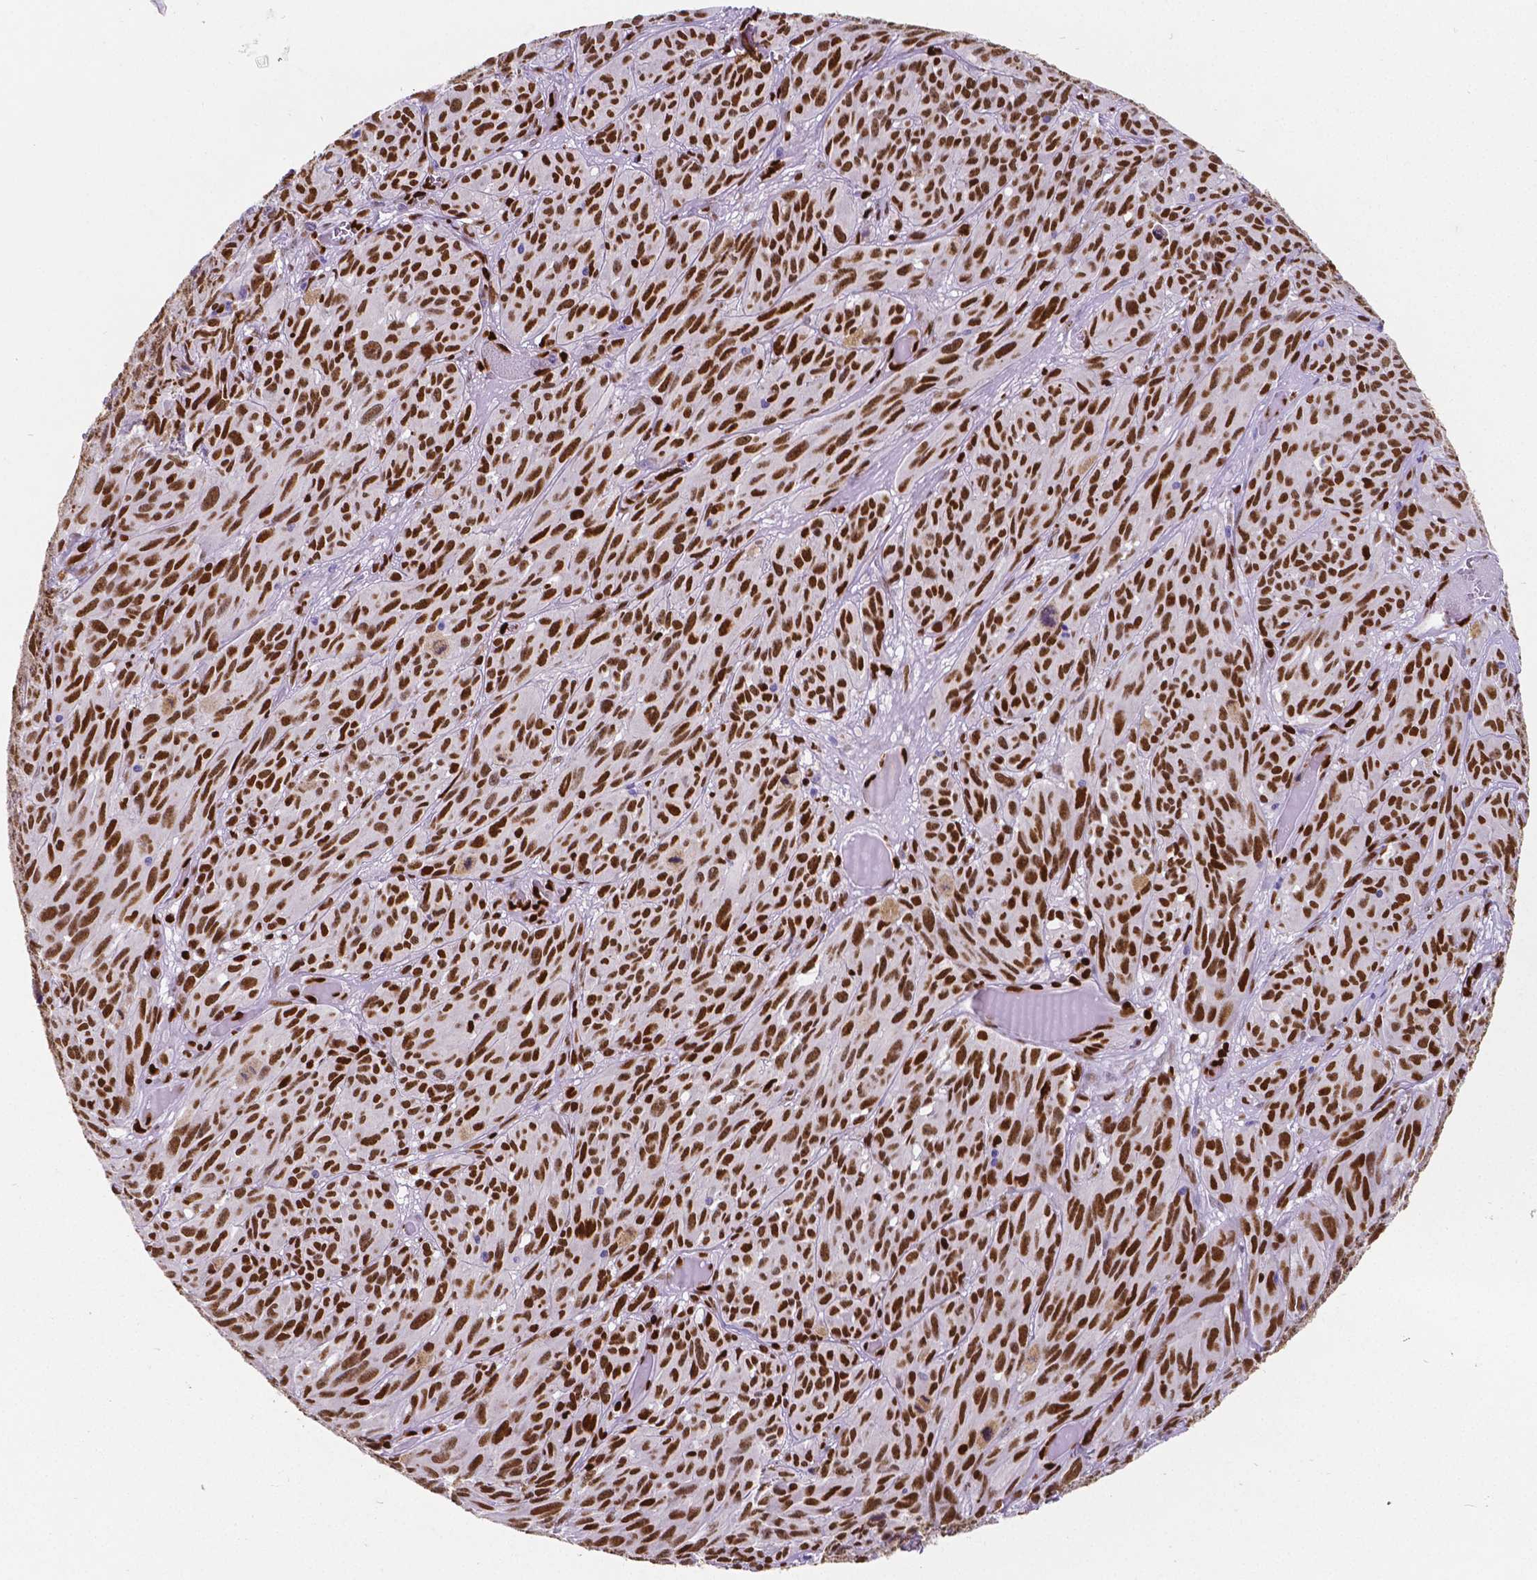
{"staining": {"intensity": "strong", "quantity": ">75%", "location": "nuclear"}, "tissue": "melanoma", "cell_type": "Tumor cells", "image_type": "cancer", "snomed": [{"axis": "morphology", "description": "Malignant melanoma, NOS"}, {"axis": "topography", "description": "Vulva, labia, clitoris and Bartholin´s gland, NO"}], "caption": "A high-resolution photomicrograph shows IHC staining of melanoma, which exhibits strong nuclear expression in about >75% of tumor cells. Nuclei are stained in blue.", "gene": "MEF2C", "patient": {"sex": "female", "age": 75}}